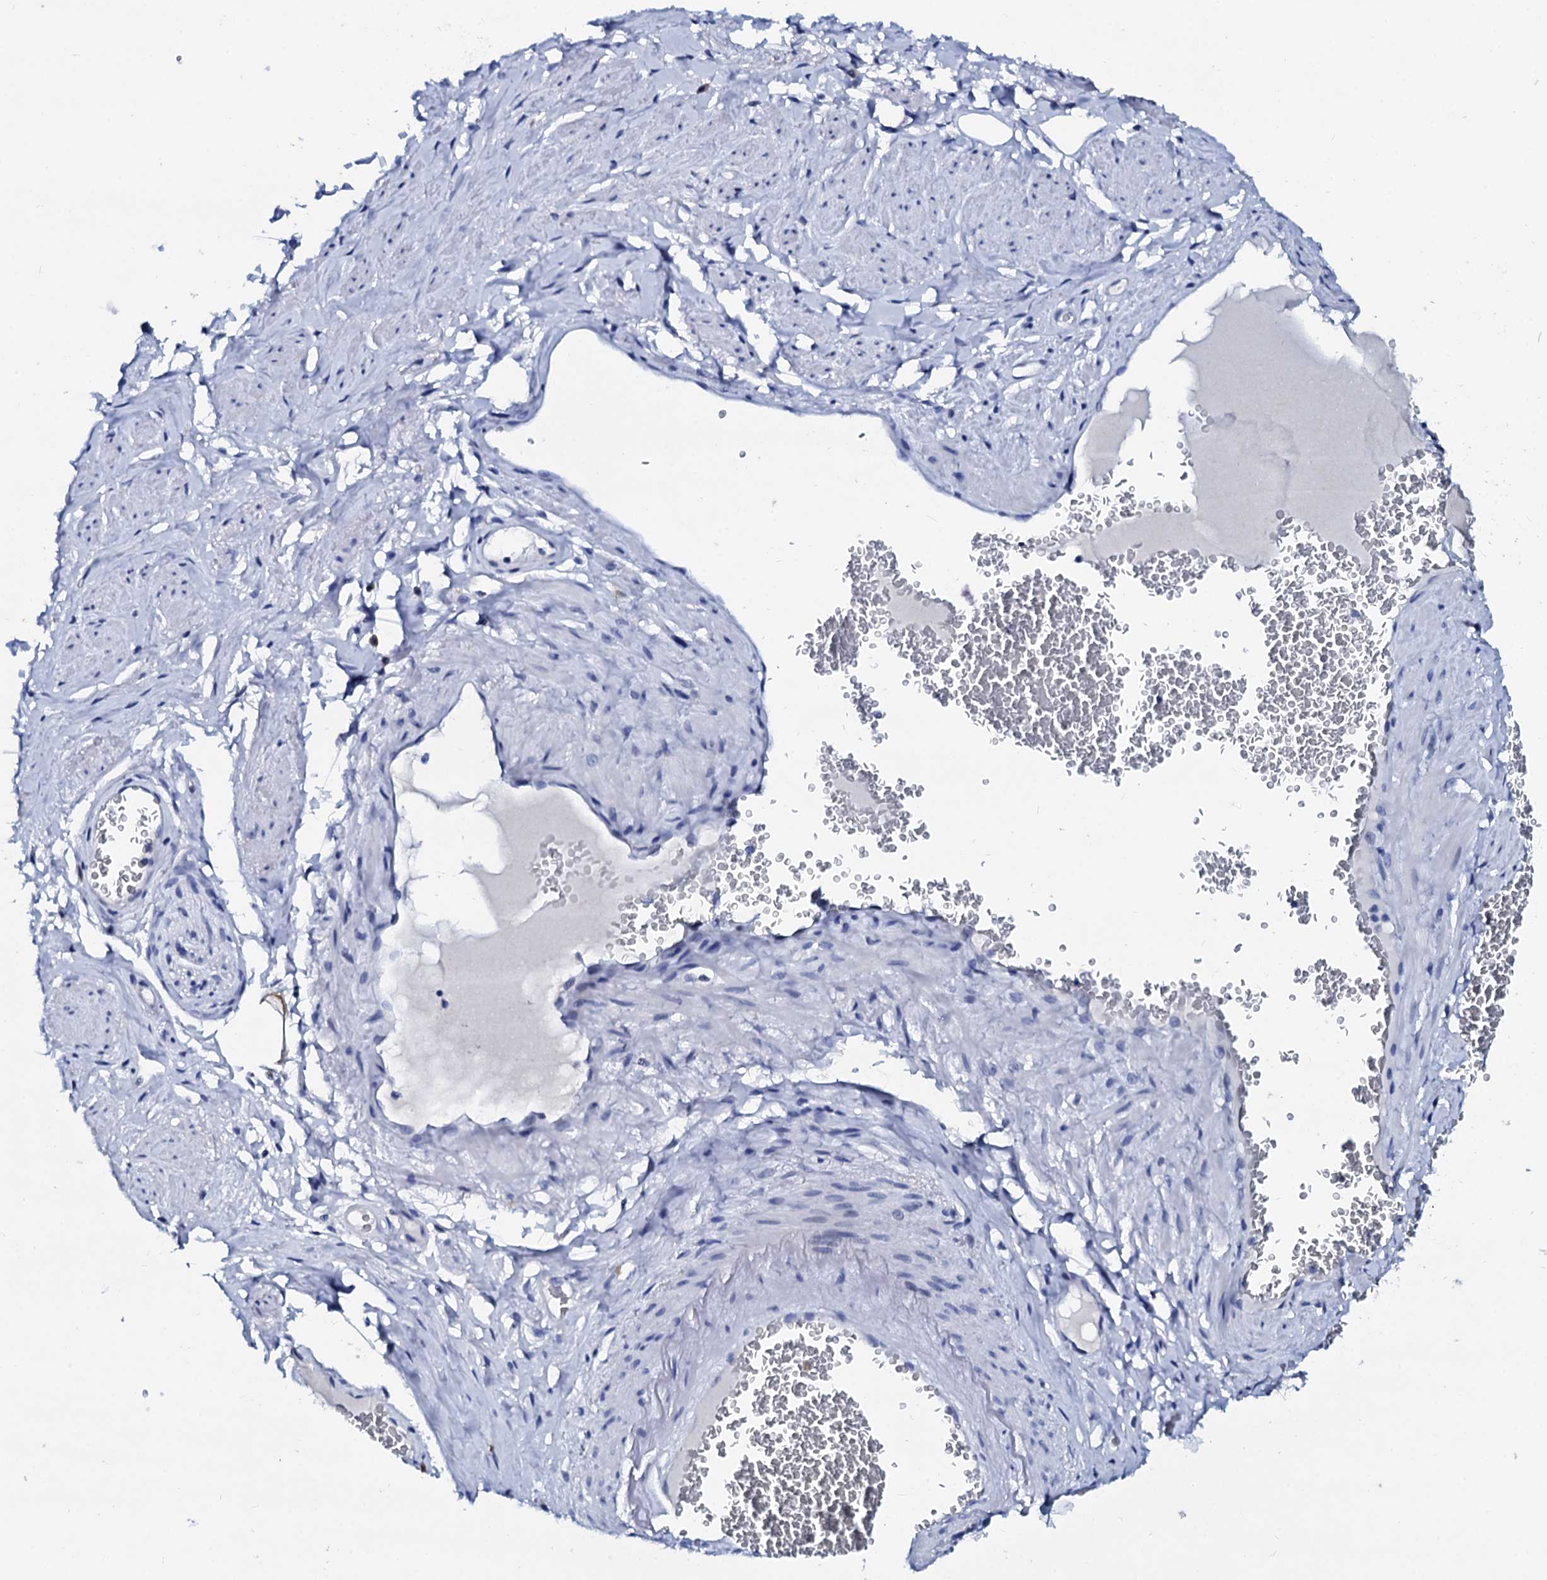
{"staining": {"intensity": "negative", "quantity": "none", "location": "none"}, "tissue": "adipose tissue", "cell_type": "Adipocytes", "image_type": "normal", "snomed": [{"axis": "morphology", "description": "Normal tissue, NOS"}, {"axis": "morphology", "description": "Adenocarcinoma, NOS"}, {"axis": "topography", "description": "Rectum"}, {"axis": "topography", "description": "Vagina"}, {"axis": "topography", "description": "Peripheral nerve tissue"}], "caption": "The immunohistochemistry (IHC) image has no significant expression in adipocytes of adipose tissue. Nuclei are stained in blue.", "gene": "SPATA19", "patient": {"sex": "female", "age": 71}}